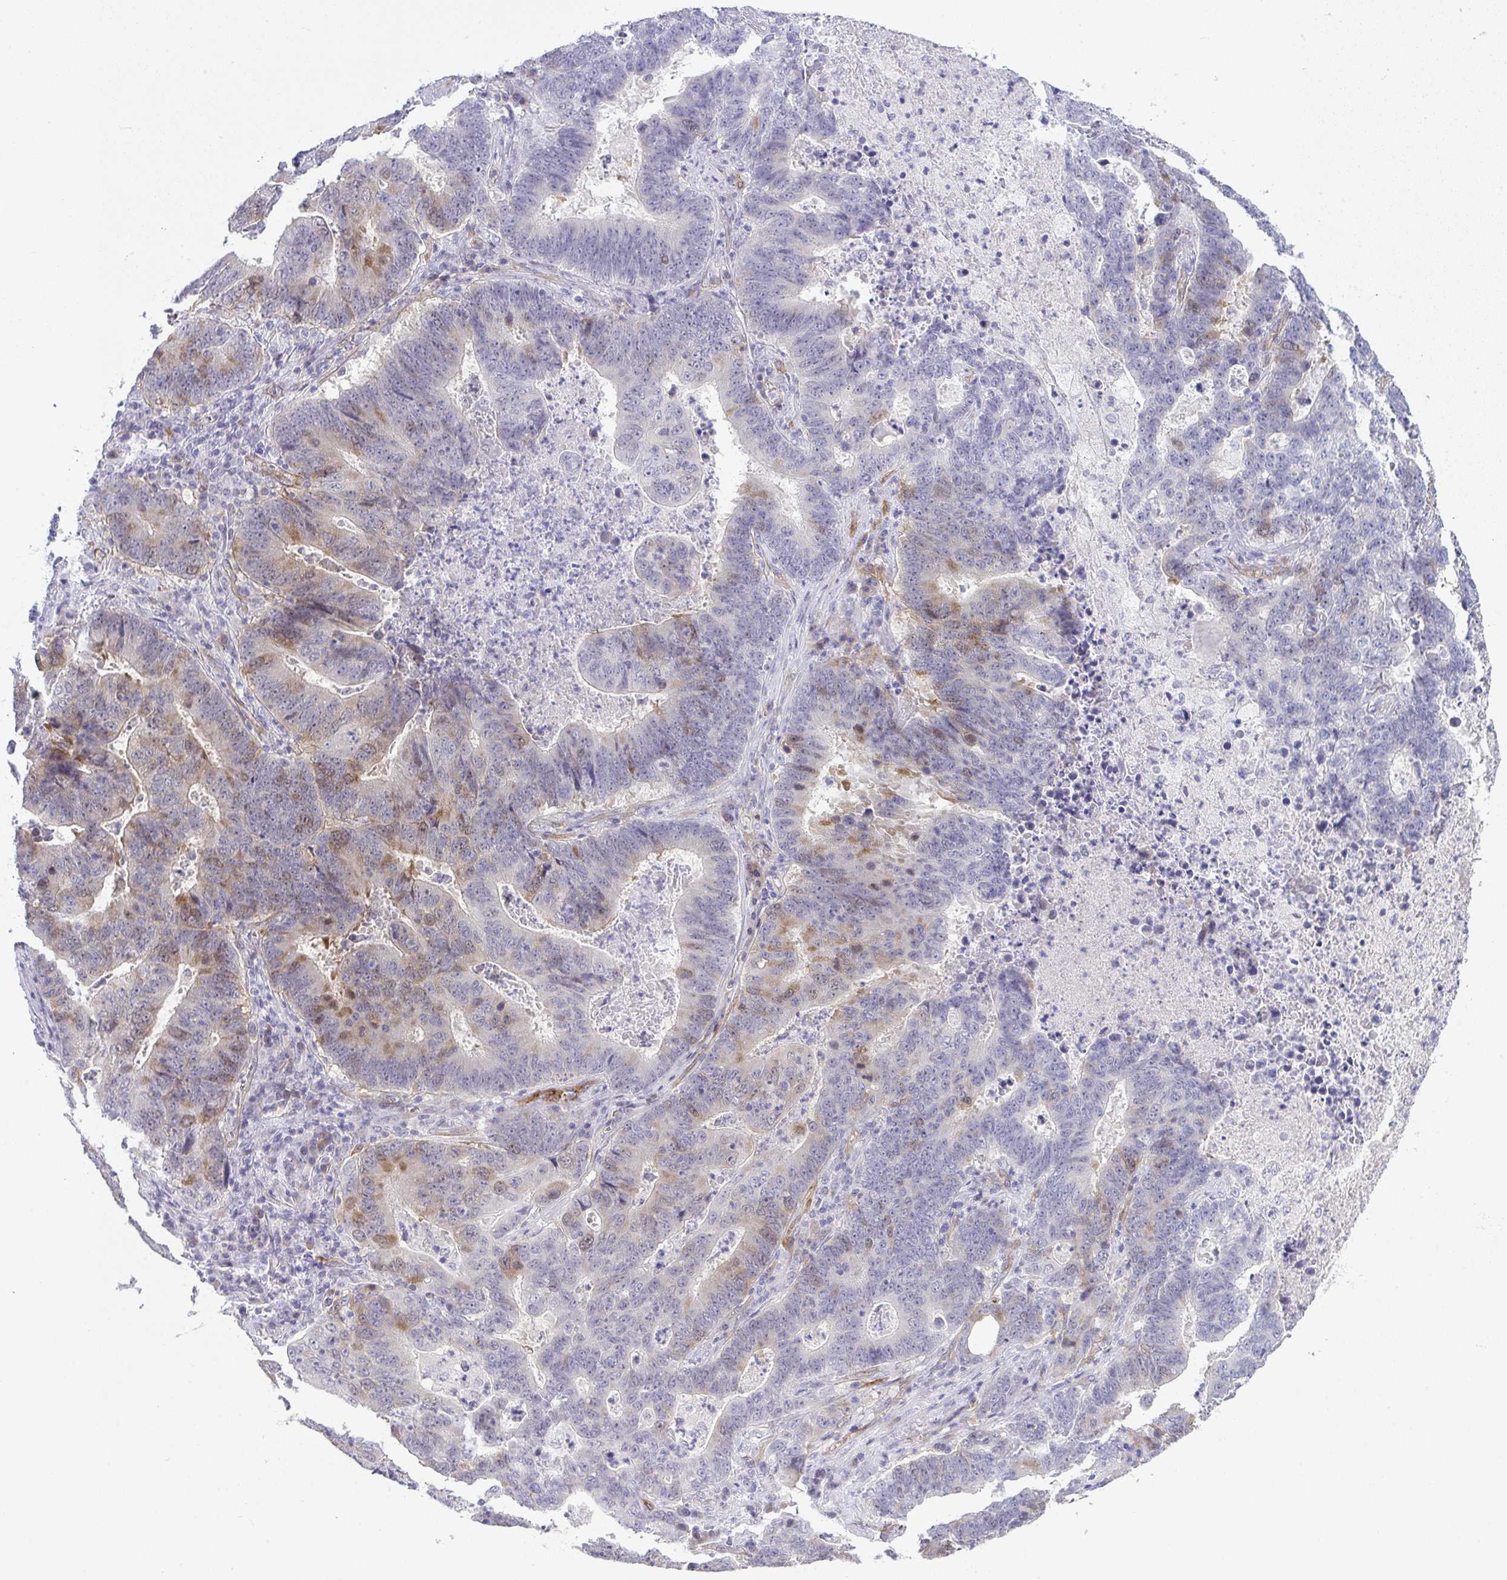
{"staining": {"intensity": "moderate", "quantity": "<25%", "location": "cytoplasmic/membranous"}, "tissue": "lung cancer", "cell_type": "Tumor cells", "image_type": "cancer", "snomed": [{"axis": "morphology", "description": "Aneuploidy"}, {"axis": "morphology", "description": "Adenocarcinoma, NOS"}, {"axis": "morphology", "description": "Adenocarcinoma primary or metastatic"}, {"axis": "topography", "description": "Lung"}], "caption": "This photomicrograph demonstrates lung cancer (adenocarcinoma) stained with immunohistochemistry to label a protein in brown. The cytoplasmic/membranous of tumor cells show moderate positivity for the protein. Nuclei are counter-stained blue.", "gene": "UBE2S", "patient": {"sex": "female", "age": 75}}